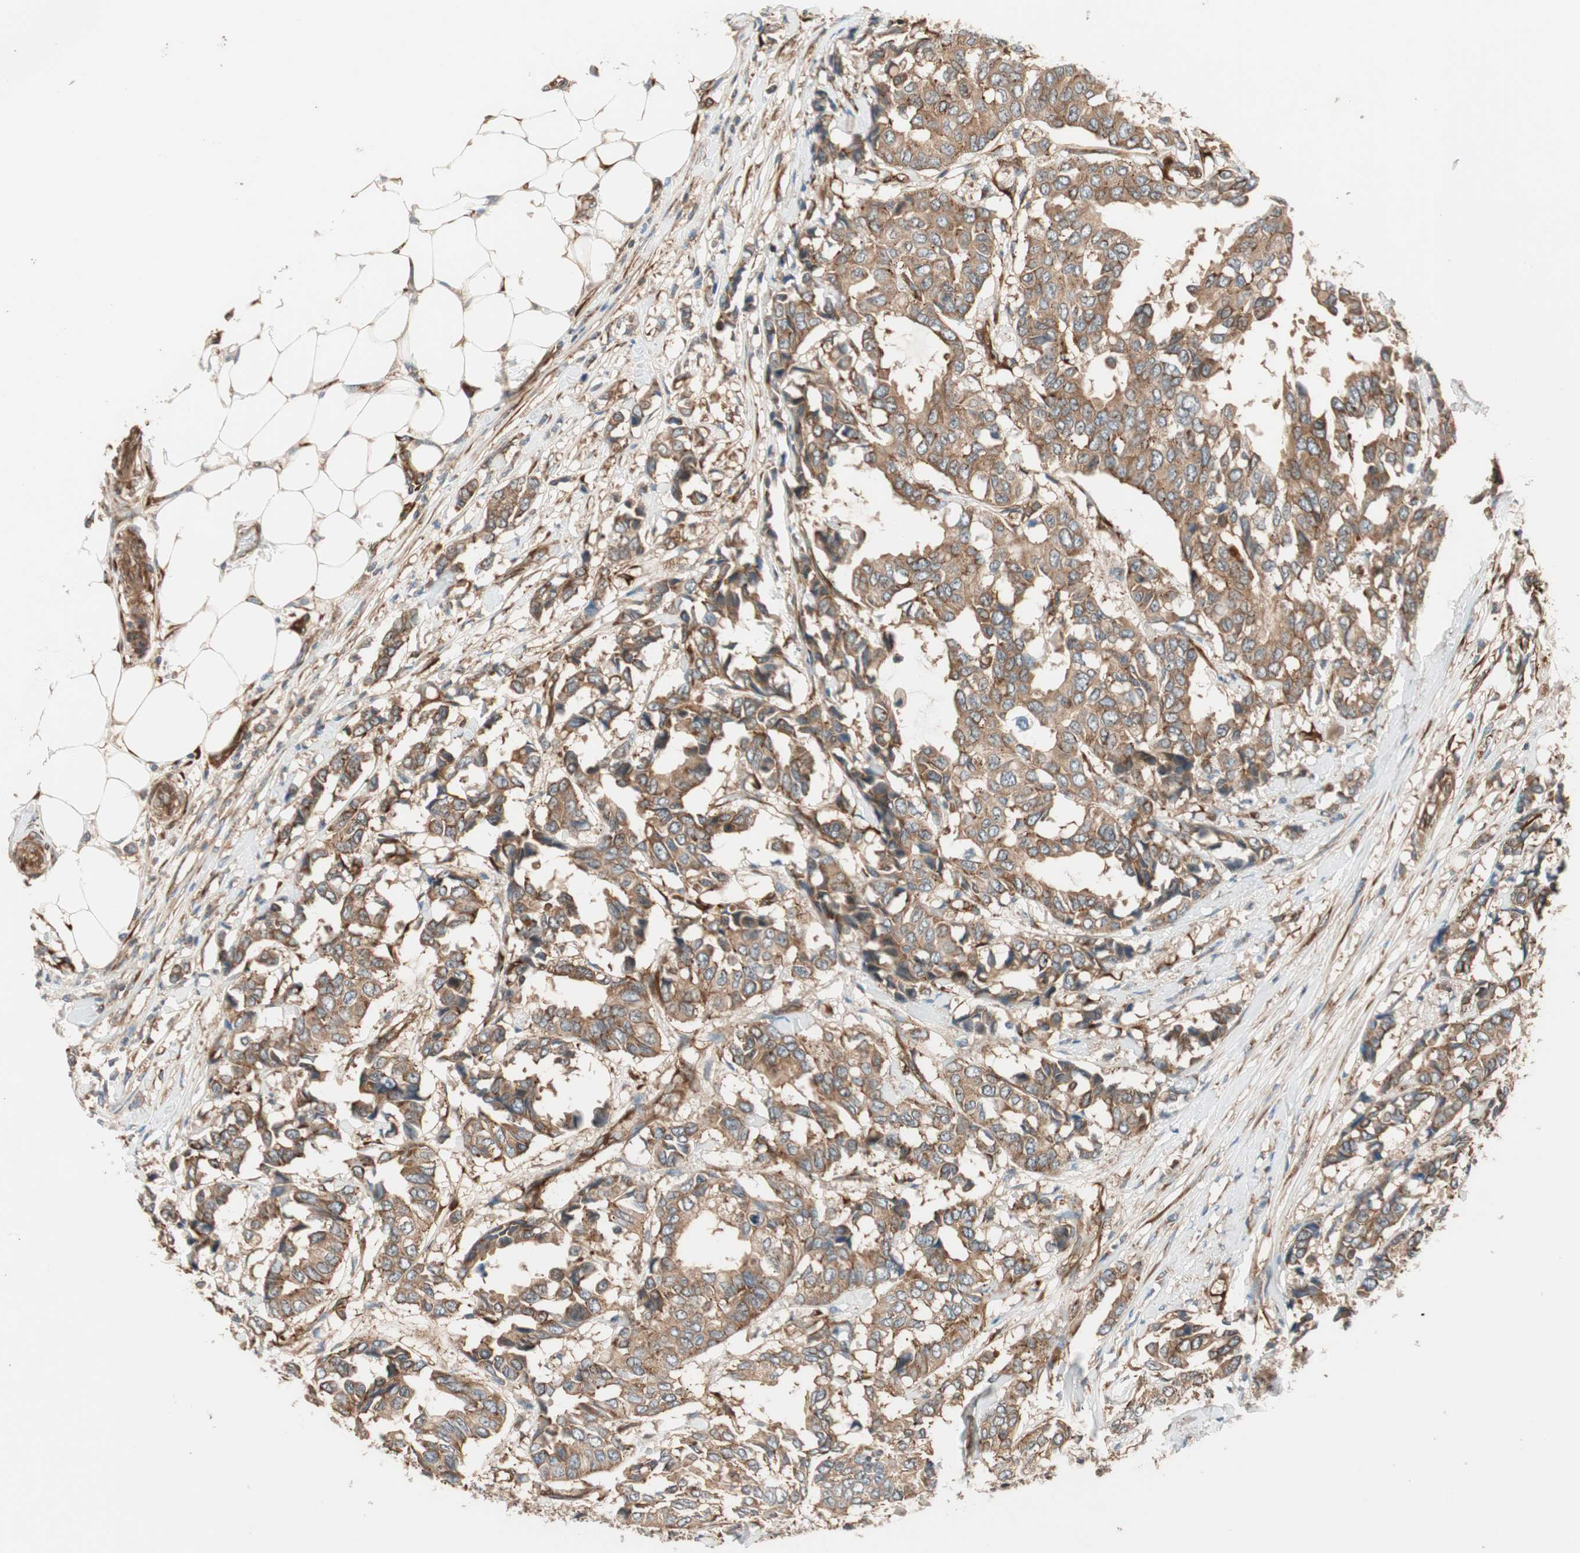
{"staining": {"intensity": "strong", "quantity": ">75%", "location": "cytoplasmic/membranous"}, "tissue": "breast cancer", "cell_type": "Tumor cells", "image_type": "cancer", "snomed": [{"axis": "morphology", "description": "Duct carcinoma"}, {"axis": "topography", "description": "Breast"}], "caption": "A high-resolution photomicrograph shows immunohistochemistry (IHC) staining of breast cancer (infiltrating ductal carcinoma), which reveals strong cytoplasmic/membranous expression in approximately >75% of tumor cells. The protein is shown in brown color, while the nuclei are stained blue.", "gene": "WASL", "patient": {"sex": "female", "age": 87}}